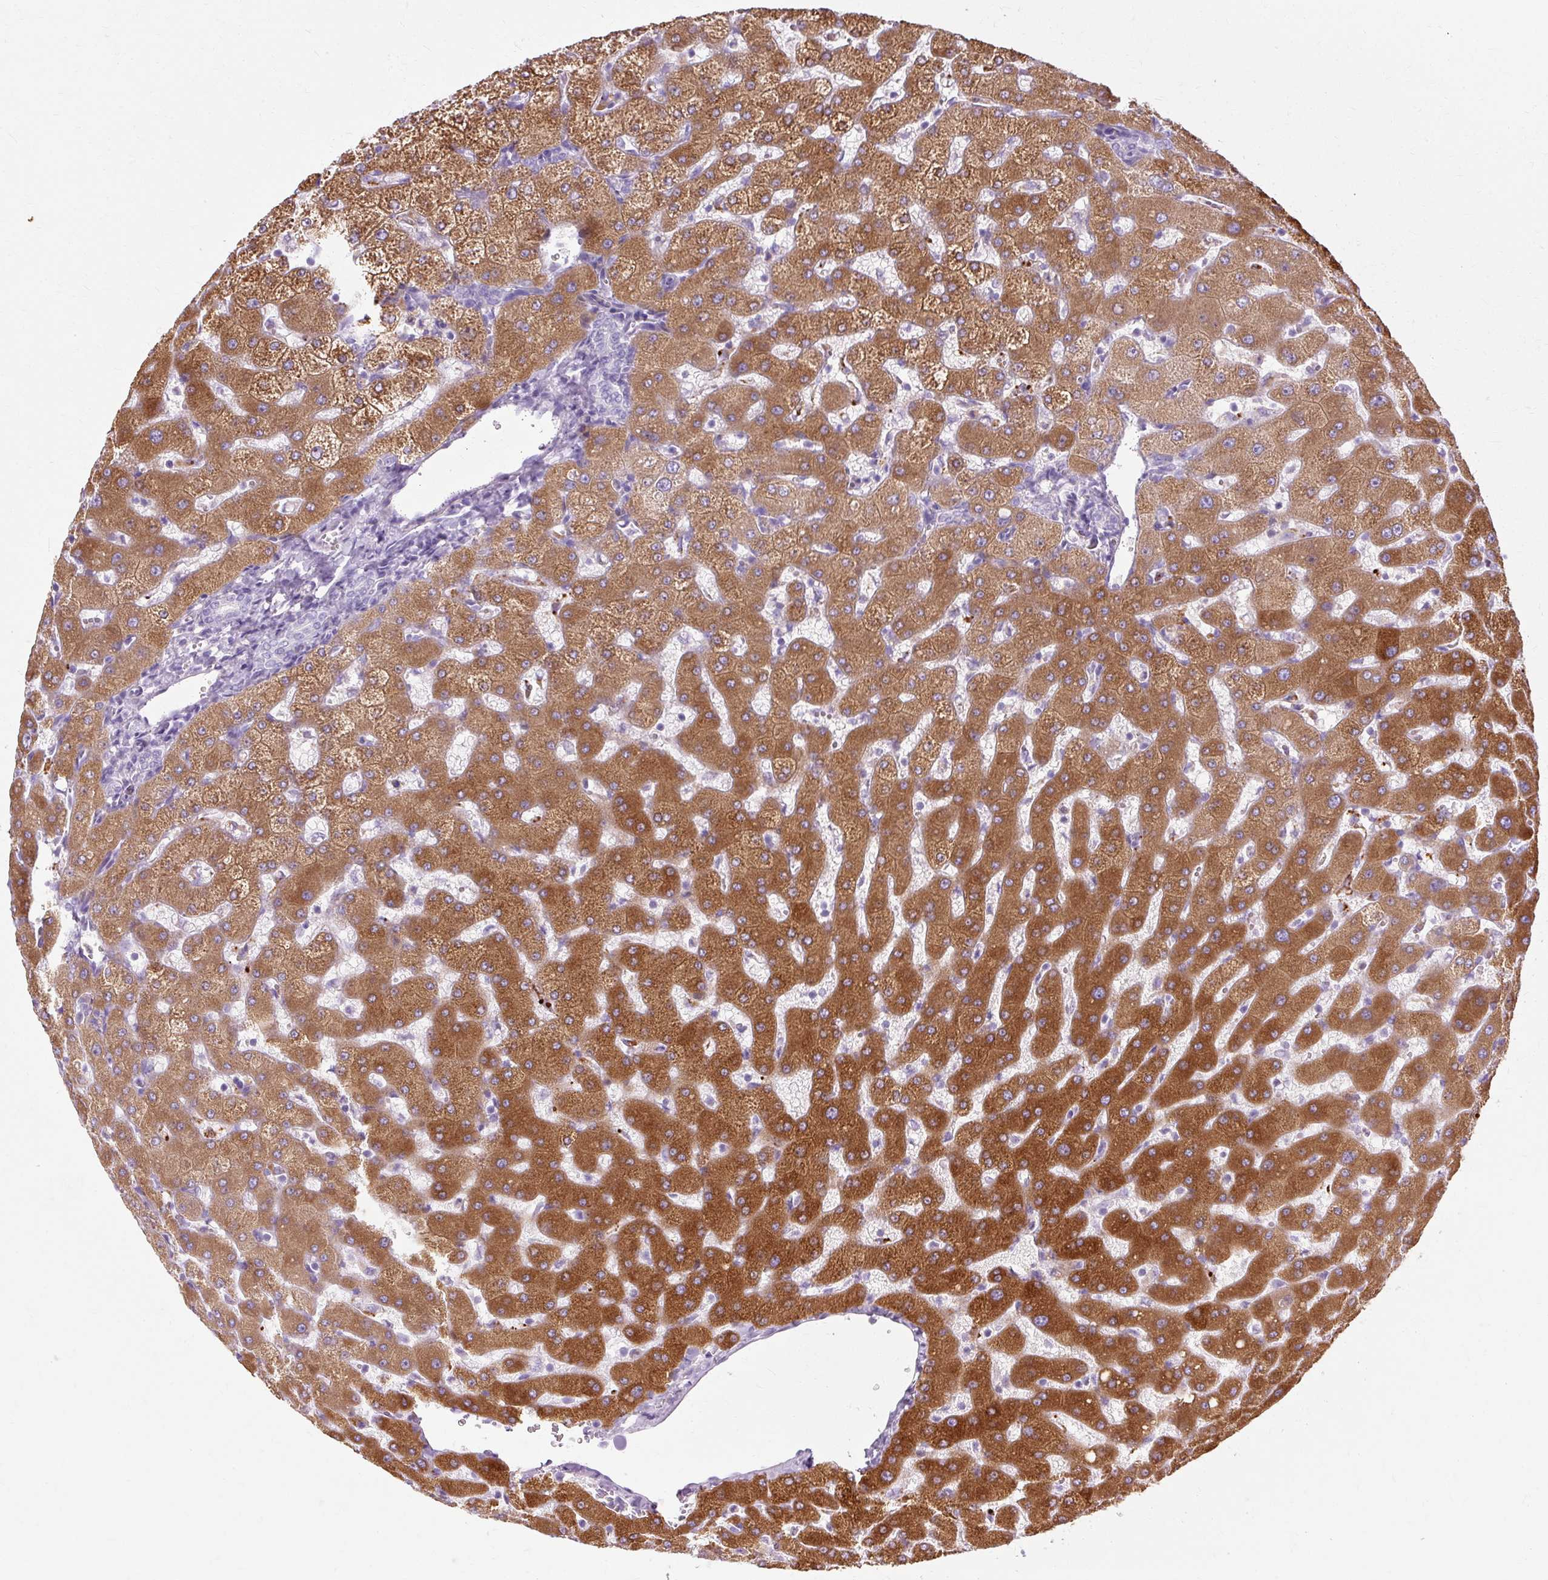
{"staining": {"intensity": "negative", "quantity": "none", "location": "none"}, "tissue": "liver", "cell_type": "Cholangiocytes", "image_type": "normal", "snomed": [{"axis": "morphology", "description": "Normal tissue, NOS"}, {"axis": "topography", "description": "Liver"}], "caption": "Immunohistochemistry (IHC) of unremarkable human liver shows no expression in cholangiocytes.", "gene": "HSD11B1", "patient": {"sex": "female", "age": 63}}